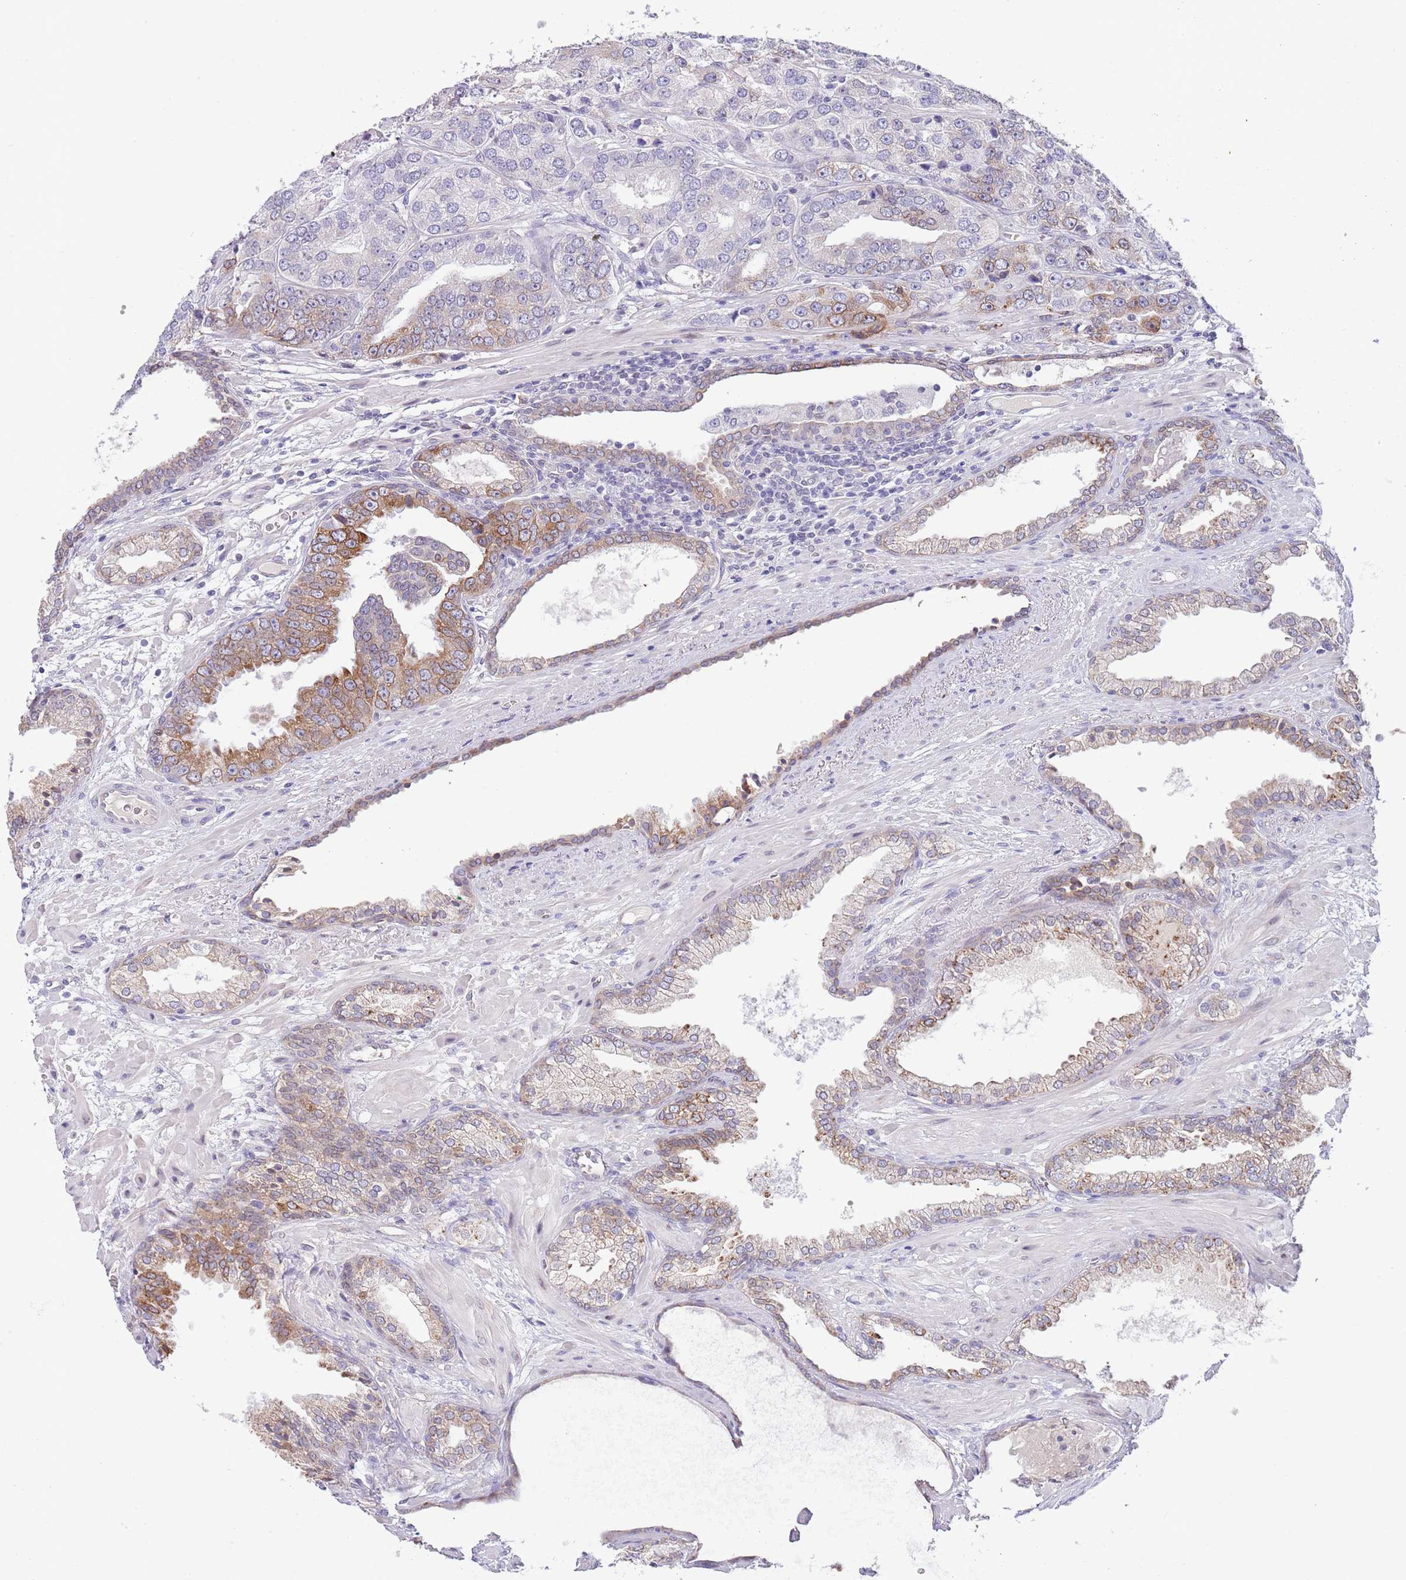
{"staining": {"intensity": "moderate", "quantity": "25%-75%", "location": "cytoplasmic/membranous"}, "tissue": "prostate cancer", "cell_type": "Tumor cells", "image_type": "cancer", "snomed": [{"axis": "morphology", "description": "Adenocarcinoma, High grade"}, {"axis": "topography", "description": "Prostate"}], "caption": "A histopathology image showing moderate cytoplasmic/membranous expression in approximately 25%-75% of tumor cells in high-grade adenocarcinoma (prostate), as visualized by brown immunohistochemical staining.", "gene": "EBPL", "patient": {"sex": "male", "age": 71}}